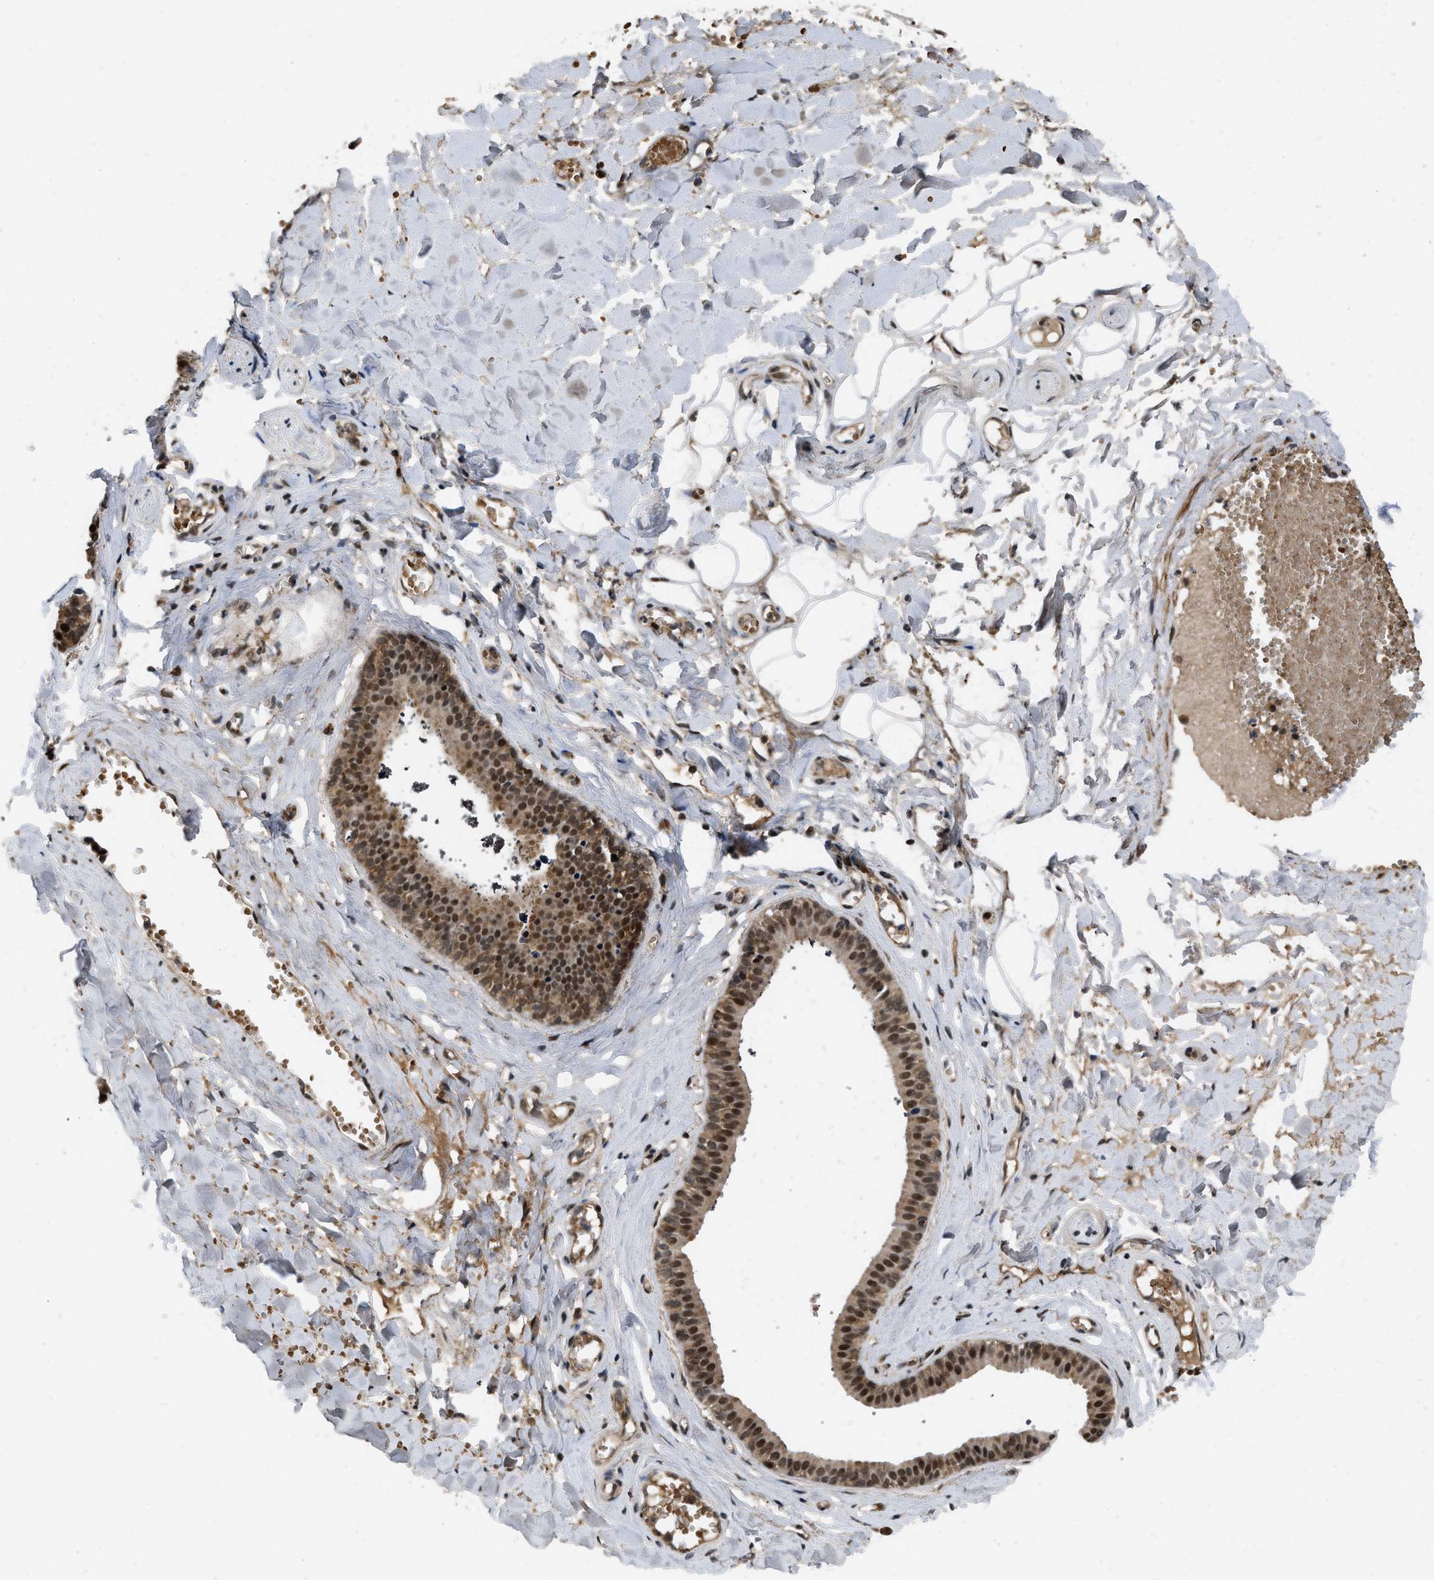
{"staining": {"intensity": "strong", "quantity": ">75%", "location": "cytoplasmic/membranous,nuclear"}, "tissue": "salivary gland", "cell_type": "Glandular cells", "image_type": "normal", "snomed": [{"axis": "morphology", "description": "Normal tissue, NOS"}, {"axis": "topography", "description": "Salivary gland"}], "caption": "This micrograph shows immunohistochemistry staining of normal salivary gland, with high strong cytoplasmic/membranous,nuclear expression in approximately >75% of glandular cells.", "gene": "ANKRD11", "patient": {"sex": "male", "age": 62}}